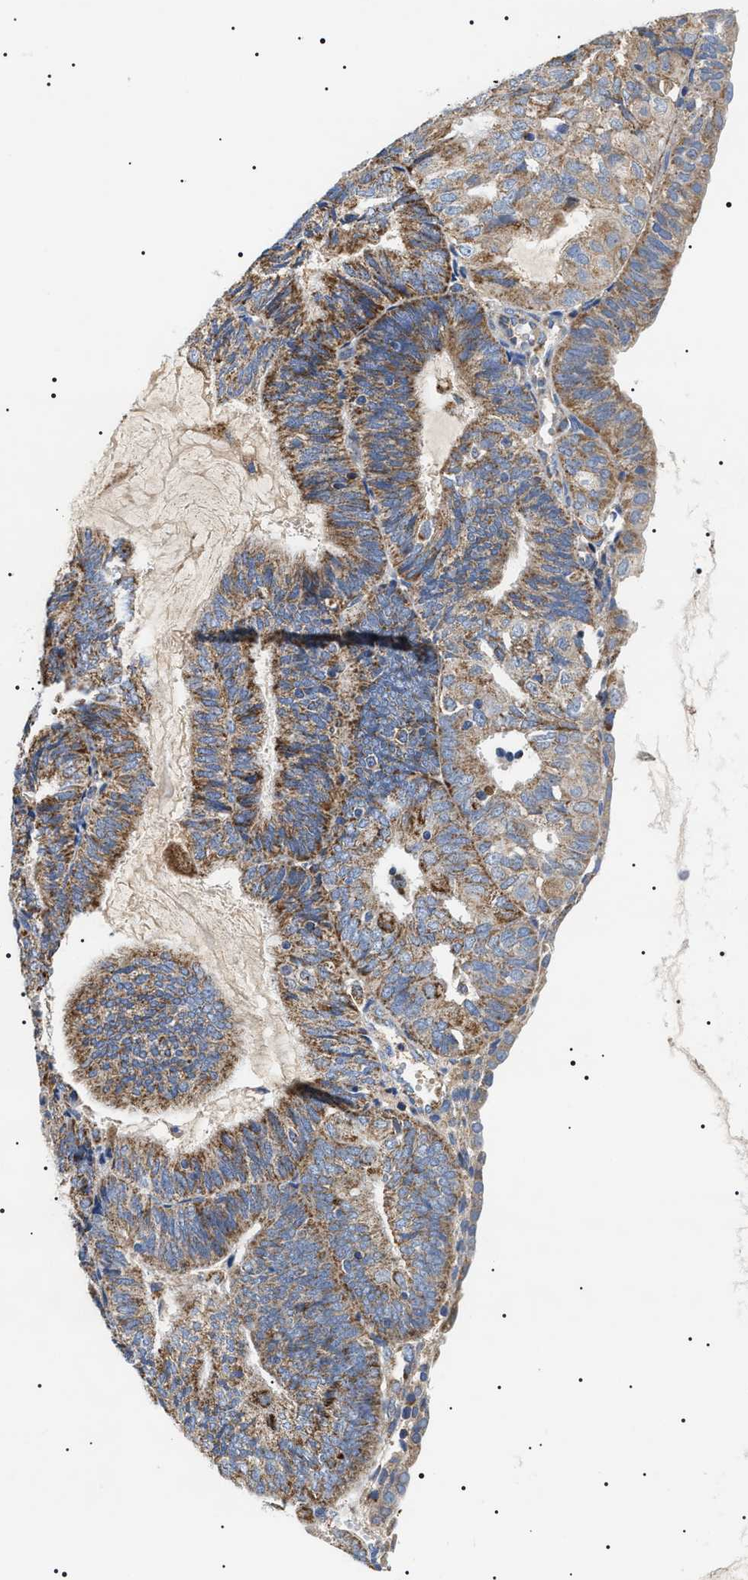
{"staining": {"intensity": "strong", "quantity": "25%-75%", "location": "cytoplasmic/membranous"}, "tissue": "endometrial cancer", "cell_type": "Tumor cells", "image_type": "cancer", "snomed": [{"axis": "morphology", "description": "Adenocarcinoma, NOS"}, {"axis": "topography", "description": "Endometrium"}], "caption": "High-power microscopy captured an immunohistochemistry image of endometrial cancer, revealing strong cytoplasmic/membranous staining in approximately 25%-75% of tumor cells.", "gene": "OXSM", "patient": {"sex": "female", "age": 81}}